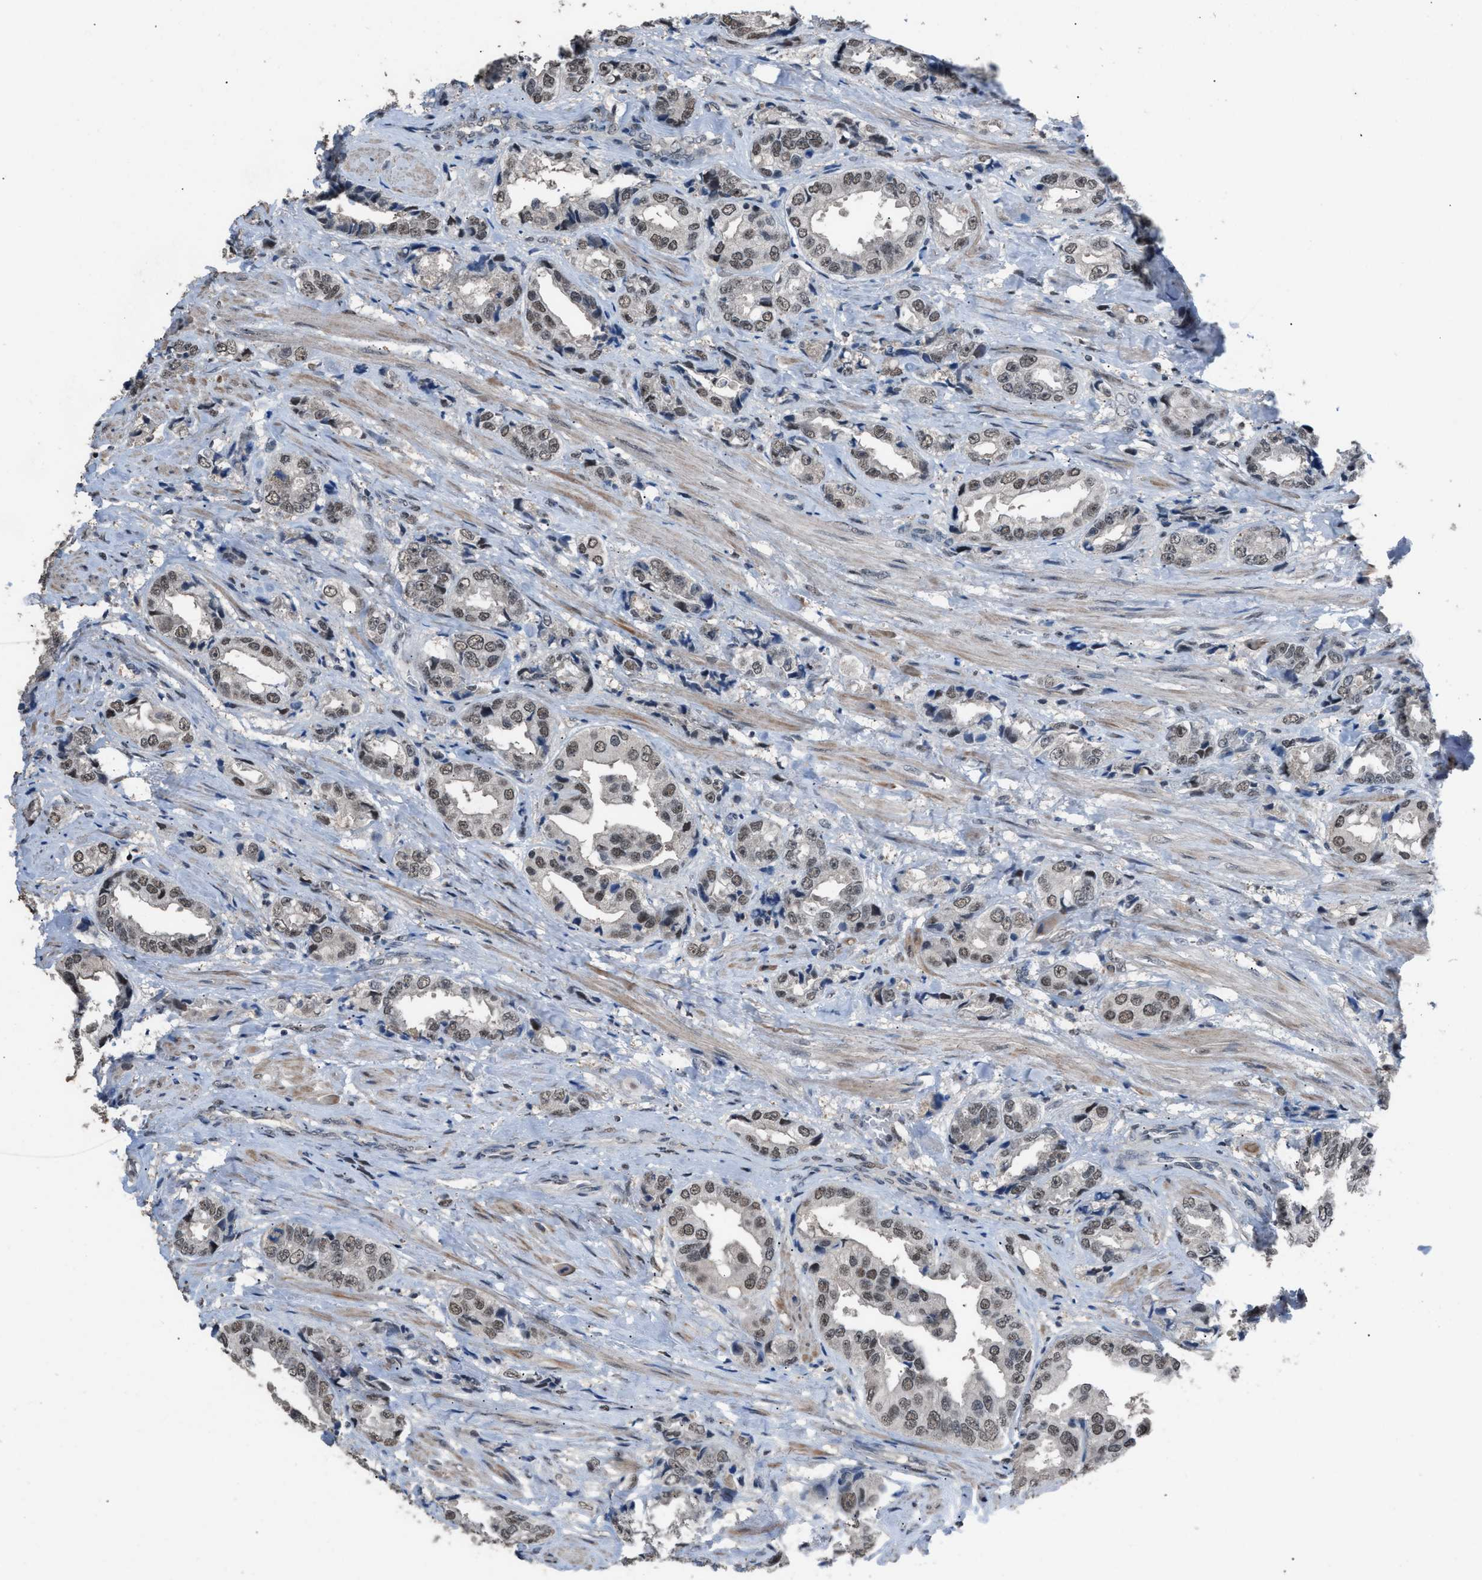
{"staining": {"intensity": "weak", "quantity": ">75%", "location": "nuclear"}, "tissue": "prostate cancer", "cell_type": "Tumor cells", "image_type": "cancer", "snomed": [{"axis": "morphology", "description": "Adenocarcinoma, High grade"}, {"axis": "topography", "description": "Prostate"}], "caption": "Immunohistochemistry of human prostate adenocarcinoma (high-grade) demonstrates low levels of weak nuclear expression in approximately >75% of tumor cells.", "gene": "ZNF276", "patient": {"sex": "male", "age": 61}}